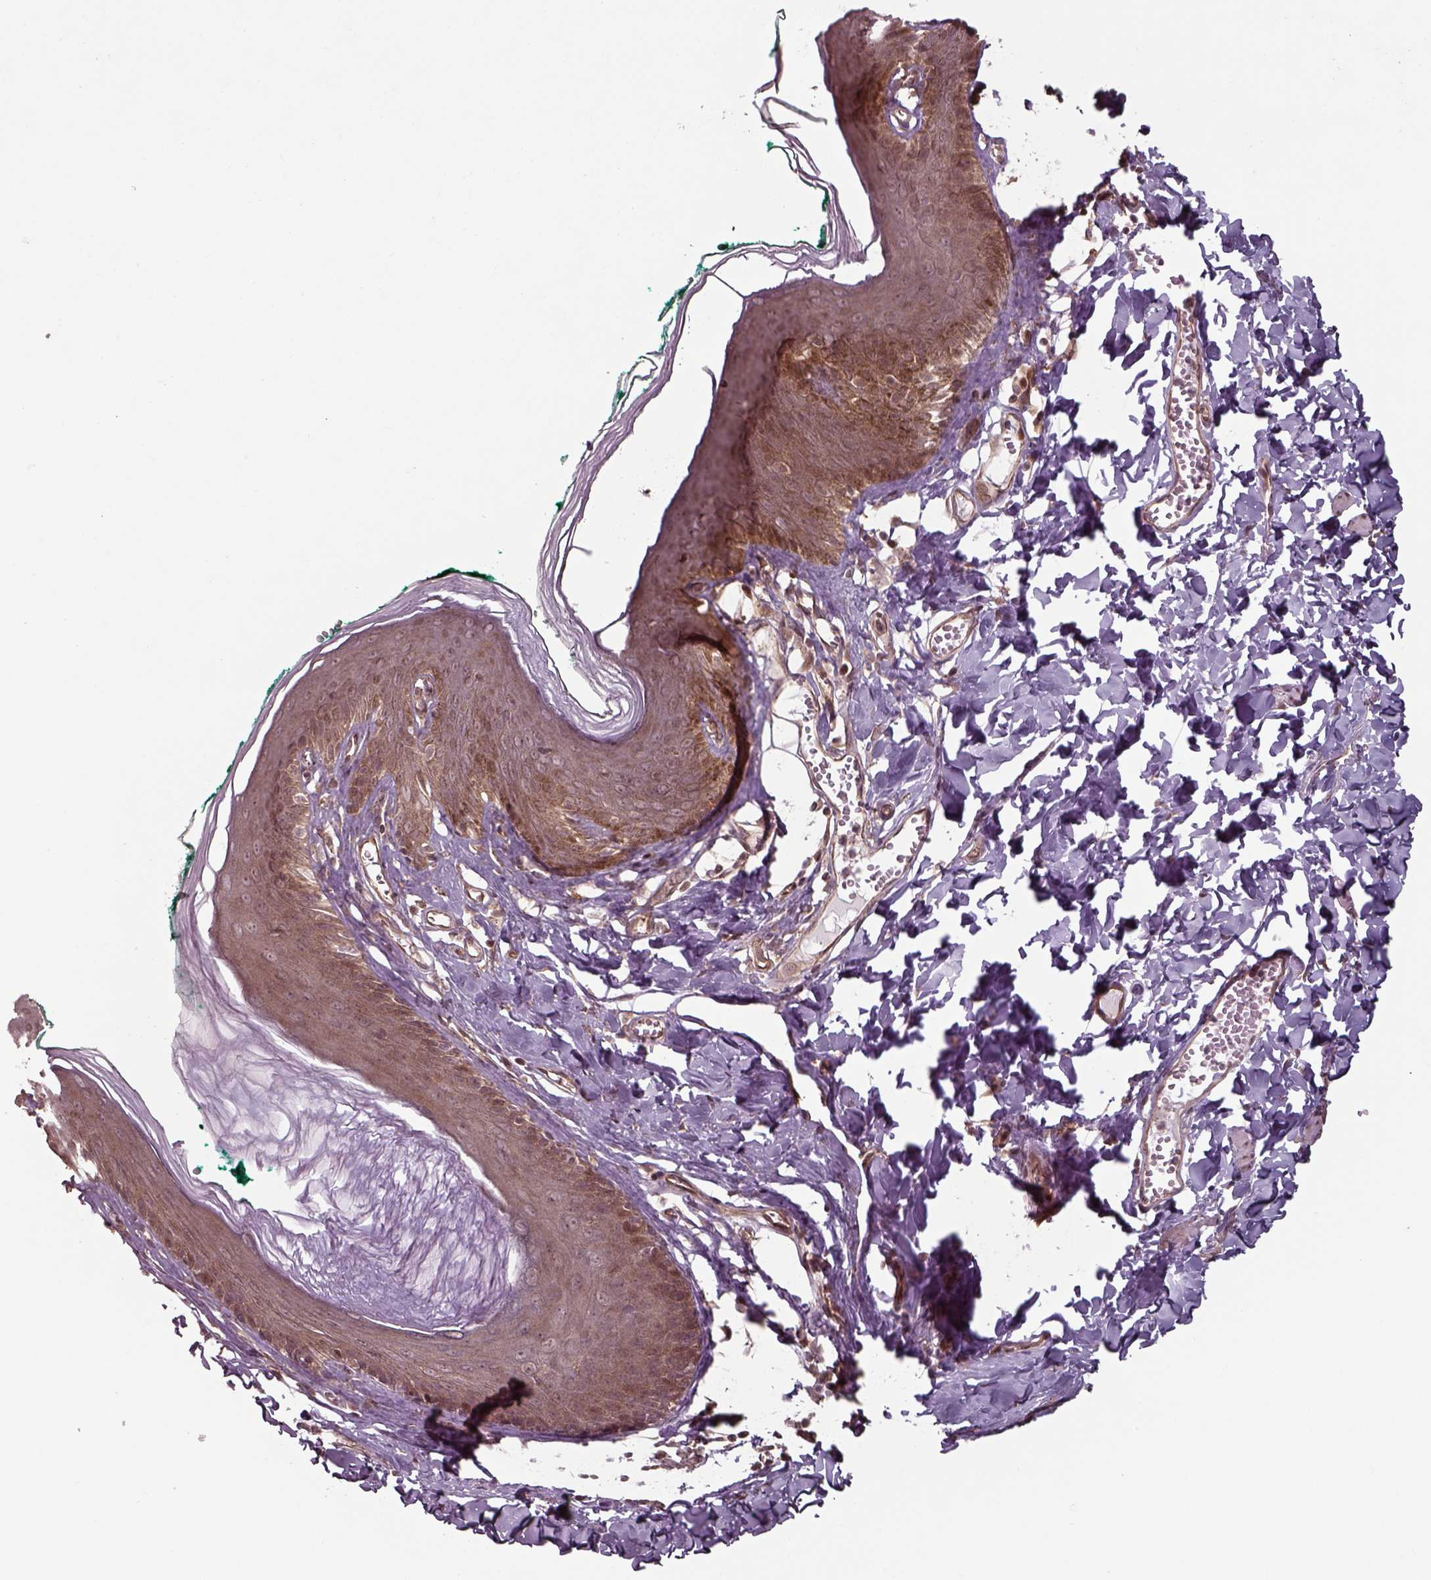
{"staining": {"intensity": "moderate", "quantity": ">75%", "location": "cytoplasmic/membranous"}, "tissue": "skin", "cell_type": "Epidermal cells", "image_type": "normal", "snomed": [{"axis": "morphology", "description": "Normal tissue, NOS"}, {"axis": "topography", "description": "Vulva"}, {"axis": "topography", "description": "Peripheral nerve tissue"}], "caption": "This image reveals IHC staining of normal human skin, with medium moderate cytoplasmic/membranous expression in approximately >75% of epidermal cells.", "gene": "CHMP3", "patient": {"sex": "female", "age": 66}}